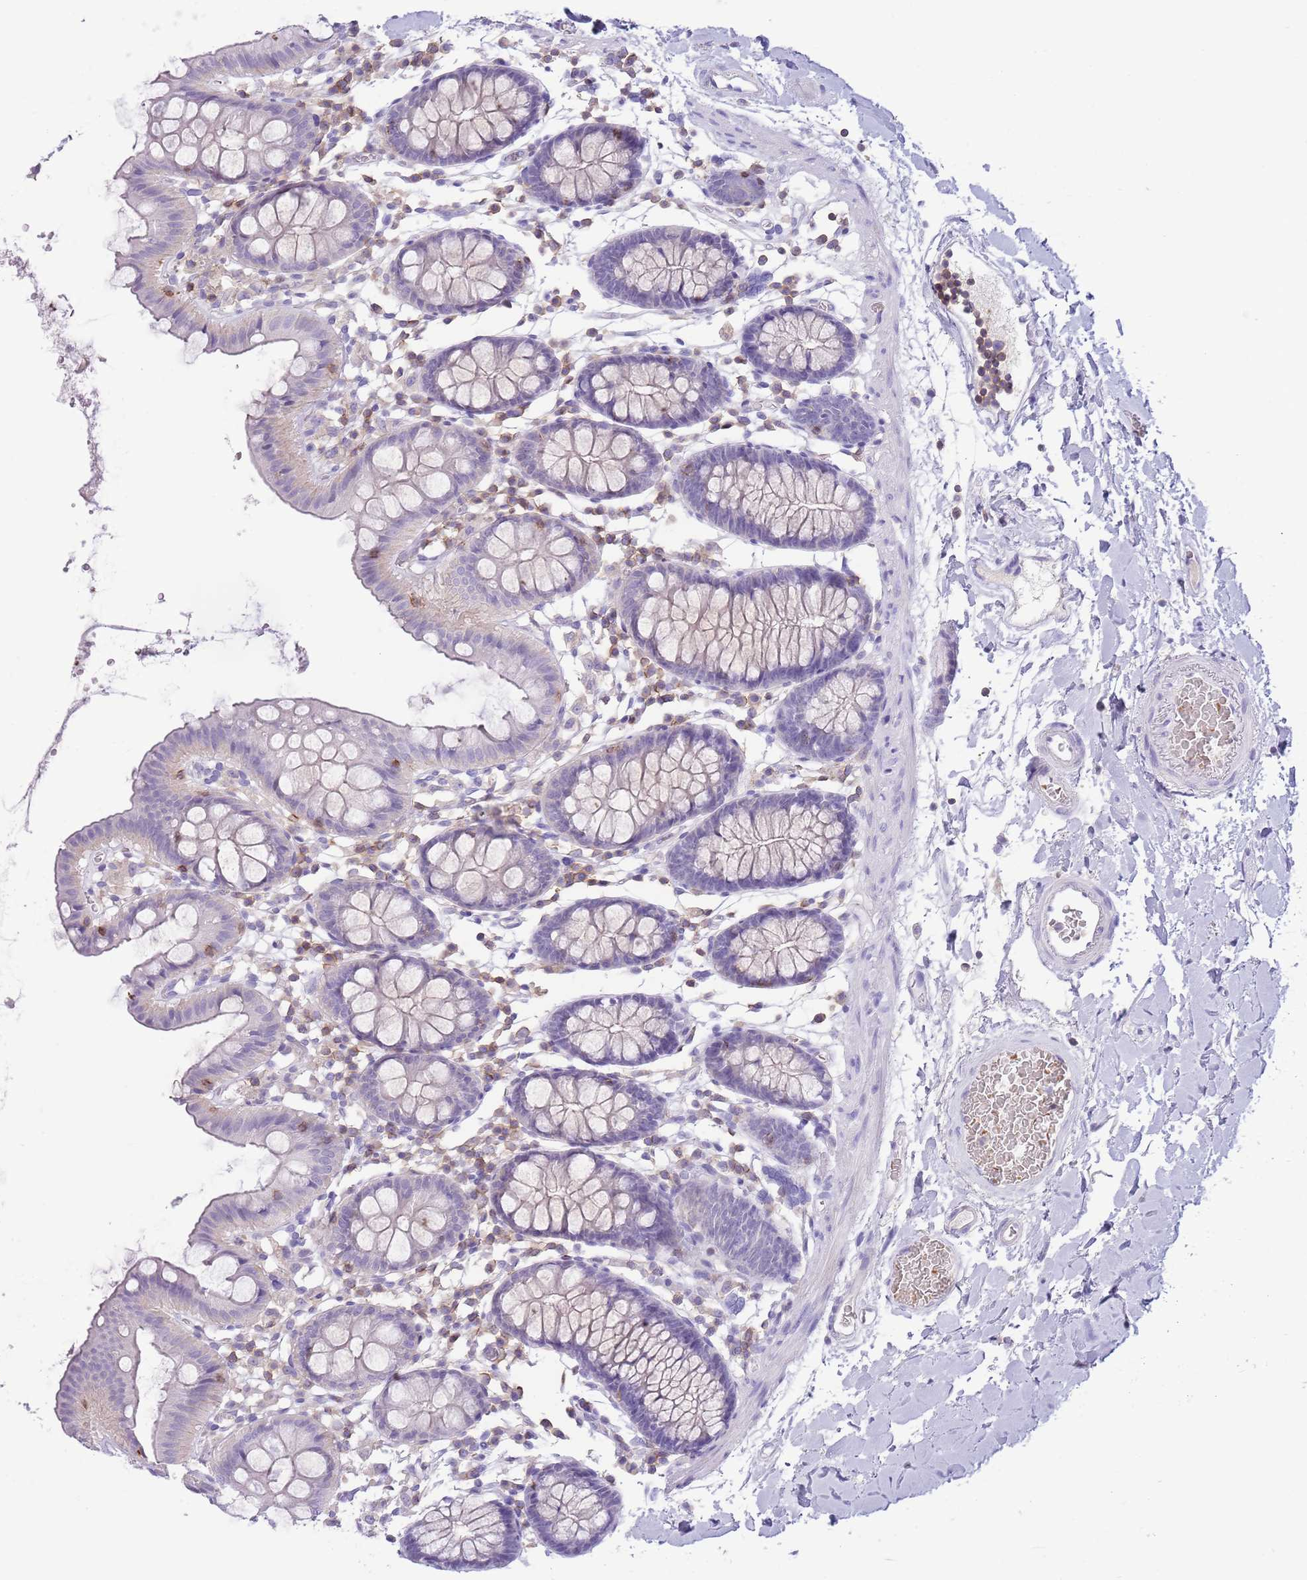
{"staining": {"intensity": "negative", "quantity": "none", "location": "none"}, "tissue": "colon", "cell_type": "Endothelial cells", "image_type": "normal", "snomed": [{"axis": "morphology", "description": "Normal tissue, NOS"}, {"axis": "topography", "description": "Colon"}], "caption": "Immunohistochemical staining of normal human colon exhibits no significant expression in endothelial cells.", "gene": "OR4Q3", "patient": {"sex": "male", "age": 75}}